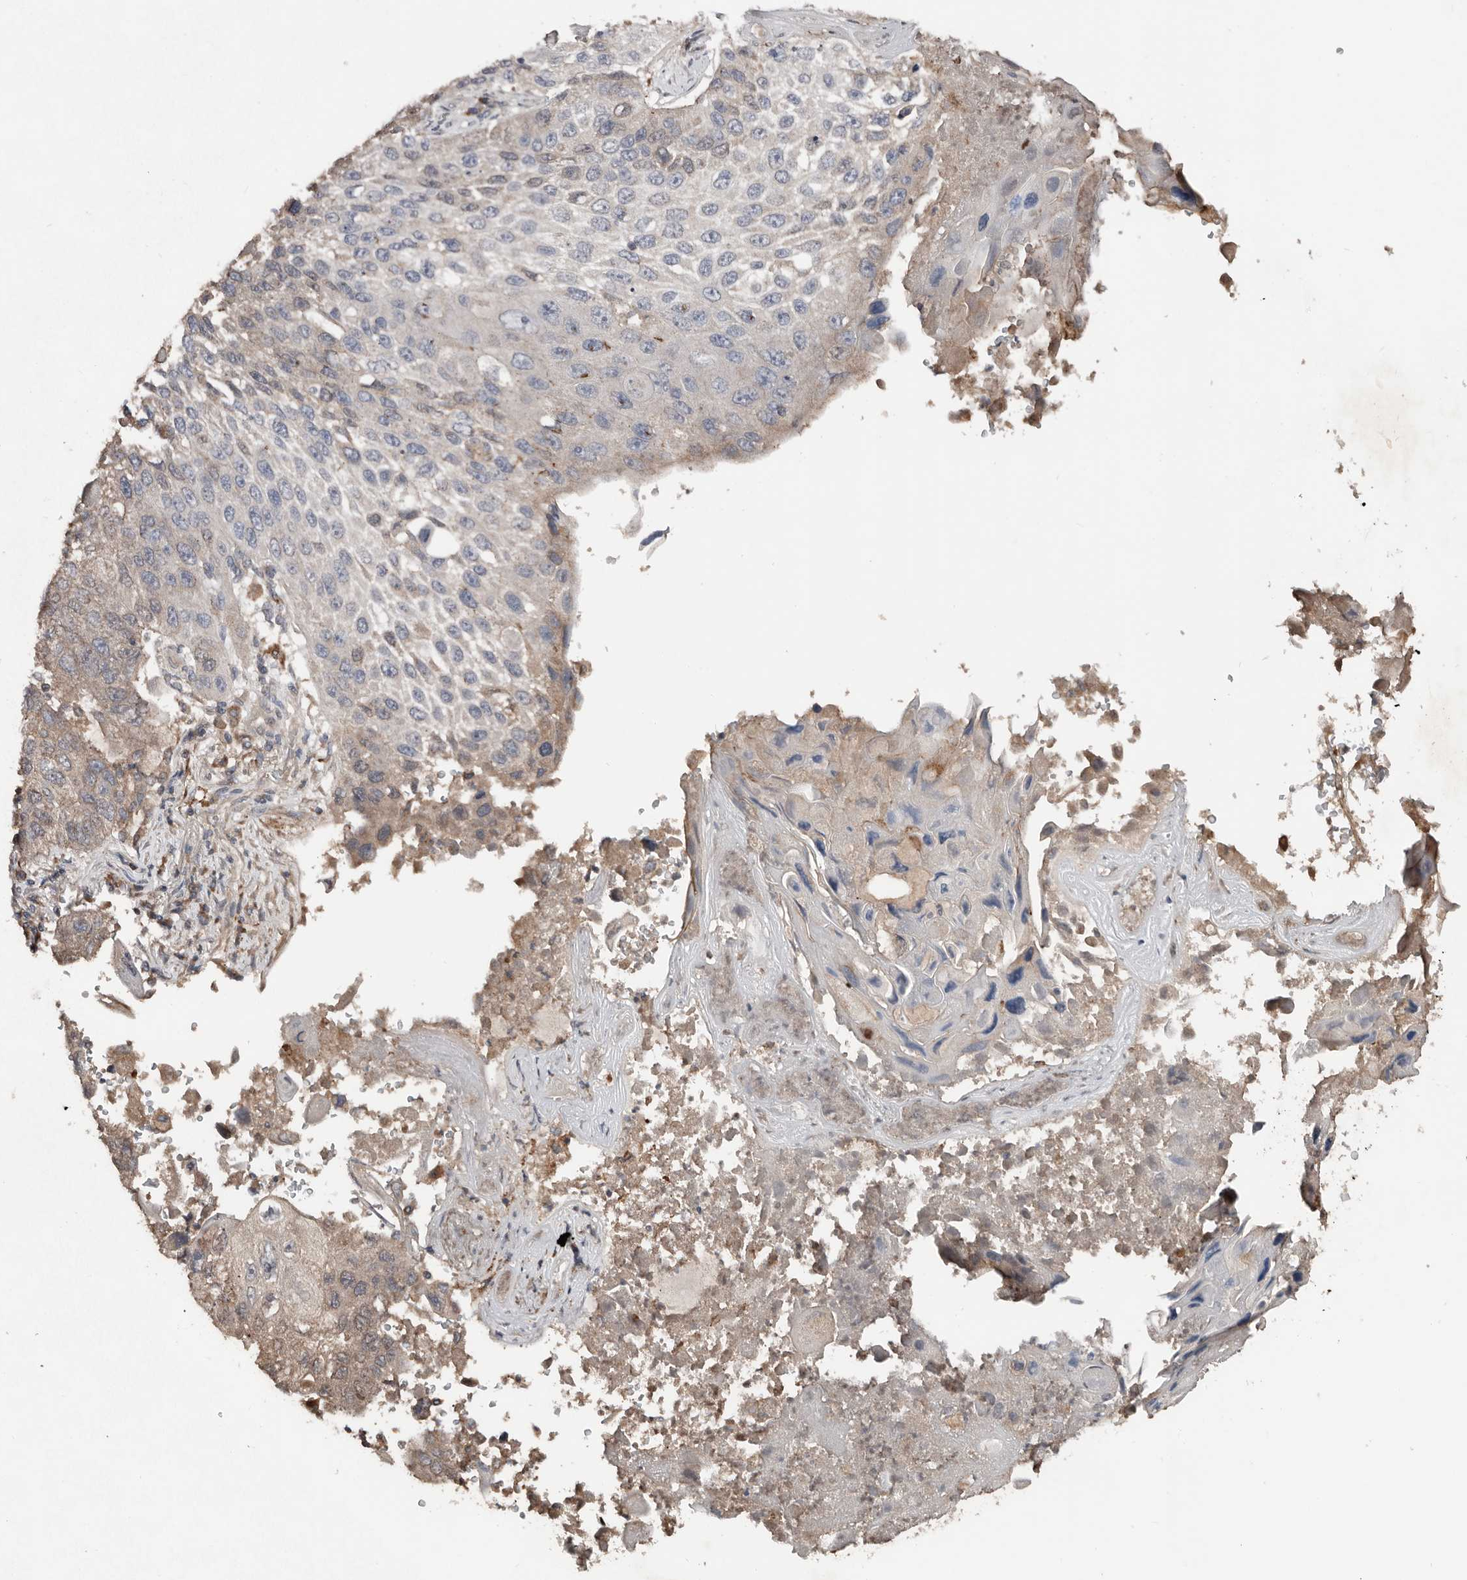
{"staining": {"intensity": "weak", "quantity": "<25%", "location": "cytoplasmic/membranous"}, "tissue": "lung cancer", "cell_type": "Tumor cells", "image_type": "cancer", "snomed": [{"axis": "morphology", "description": "Squamous cell carcinoma, NOS"}, {"axis": "topography", "description": "Lung"}], "caption": "Tumor cells show no significant protein staining in squamous cell carcinoma (lung). The staining was performed using DAB to visualize the protein expression in brown, while the nuclei were stained in blue with hematoxylin (Magnification: 20x).", "gene": "SLC39A2", "patient": {"sex": "male", "age": 61}}